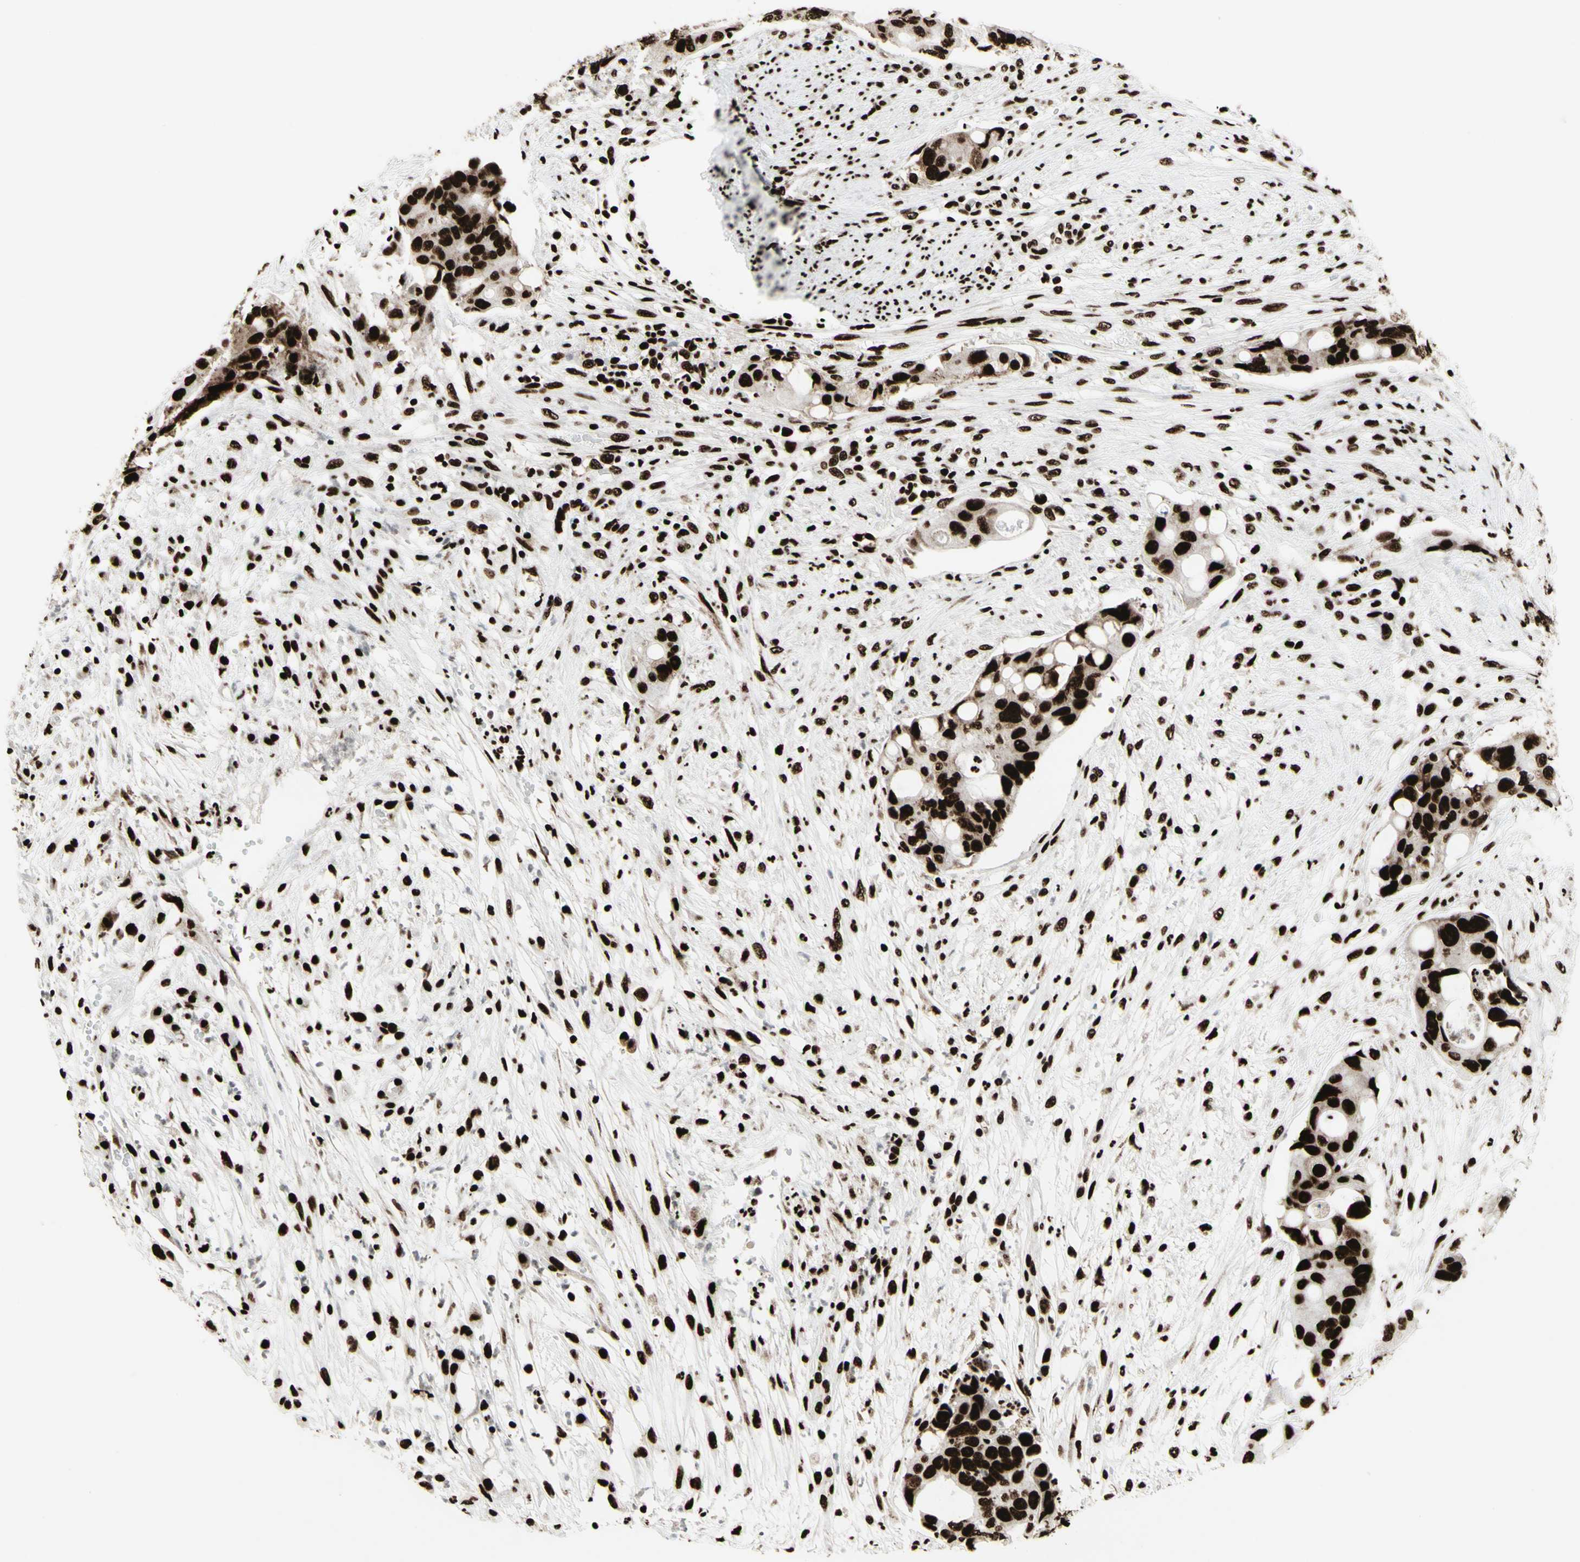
{"staining": {"intensity": "strong", "quantity": ">75%", "location": "nuclear"}, "tissue": "colorectal cancer", "cell_type": "Tumor cells", "image_type": "cancer", "snomed": [{"axis": "morphology", "description": "Adenocarcinoma, NOS"}, {"axis": "topography", "description": "Colon"}], "caption": "There is high levels of strong nuclear expression in tumor cells of colorectal adenocarcinoma, as demonstrated by immunohistochemical staining (brown color).", "gene": "U2AF2", "patient": {"sex": "female", "age": 57}}